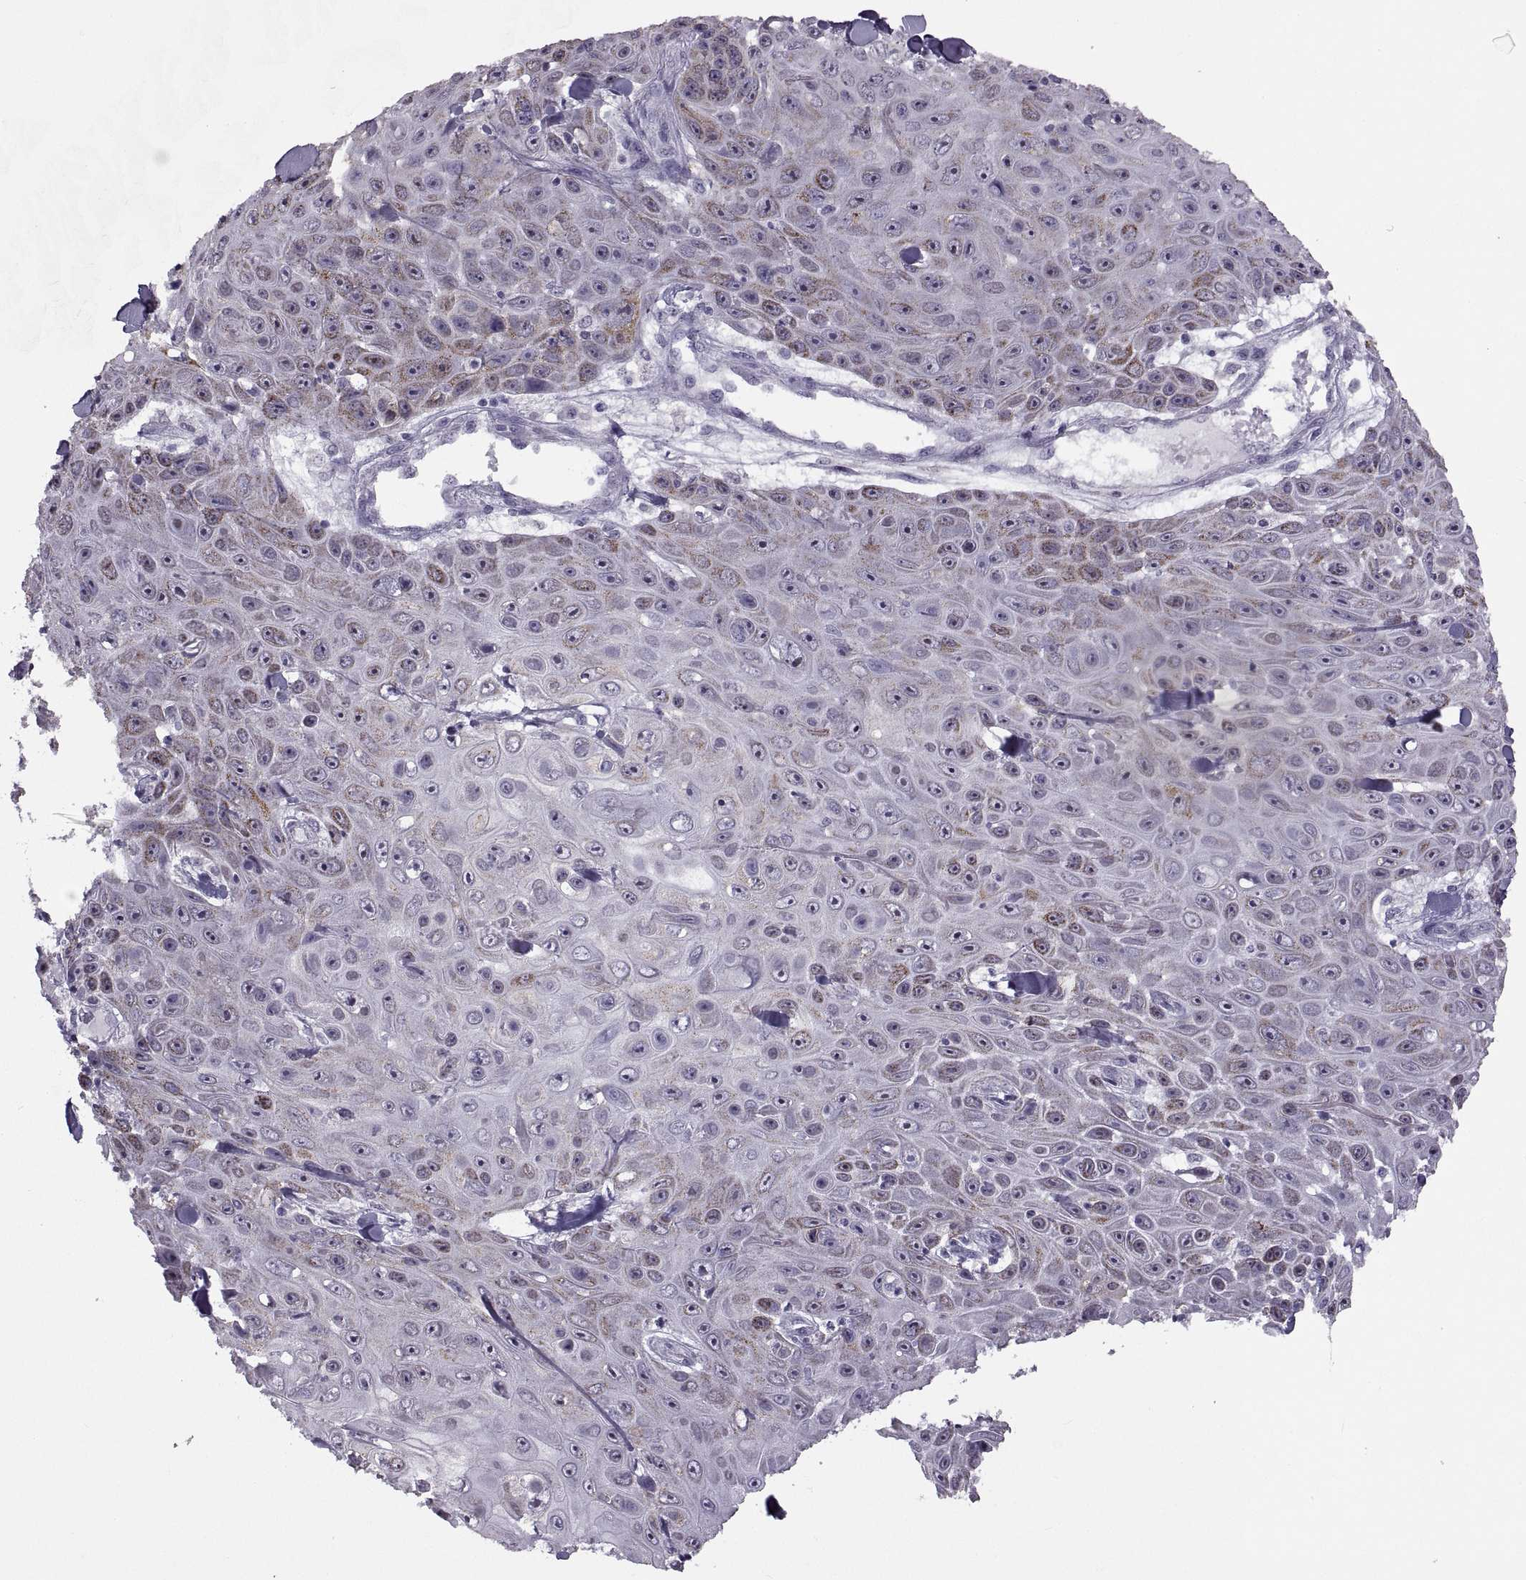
{"staining": {"intensity": "moderate", "quantity": "<25%", "location": "cytoplasmic/membranous"}, "tissue": "skin cancer", "cell_type": "Tumor cells", "image_type": "cancer", "snomed": [{"axis": "morphology", "description": "Squamous cell carcinoma, NOS"}, {"axis": "topography", "description": "Skin"}], "caption": "IHC (DAB) staining of human skin cancer (squamous cell carcinoma) exhibits moderate cytoplasmic/membranous protein staining in approximately <25% of tumor cells. (DAB IHC, brown staining for protein, blue staining for nuclei).", "gene": "ASIC2", "patient": {"sex": "male", "age": 82}}